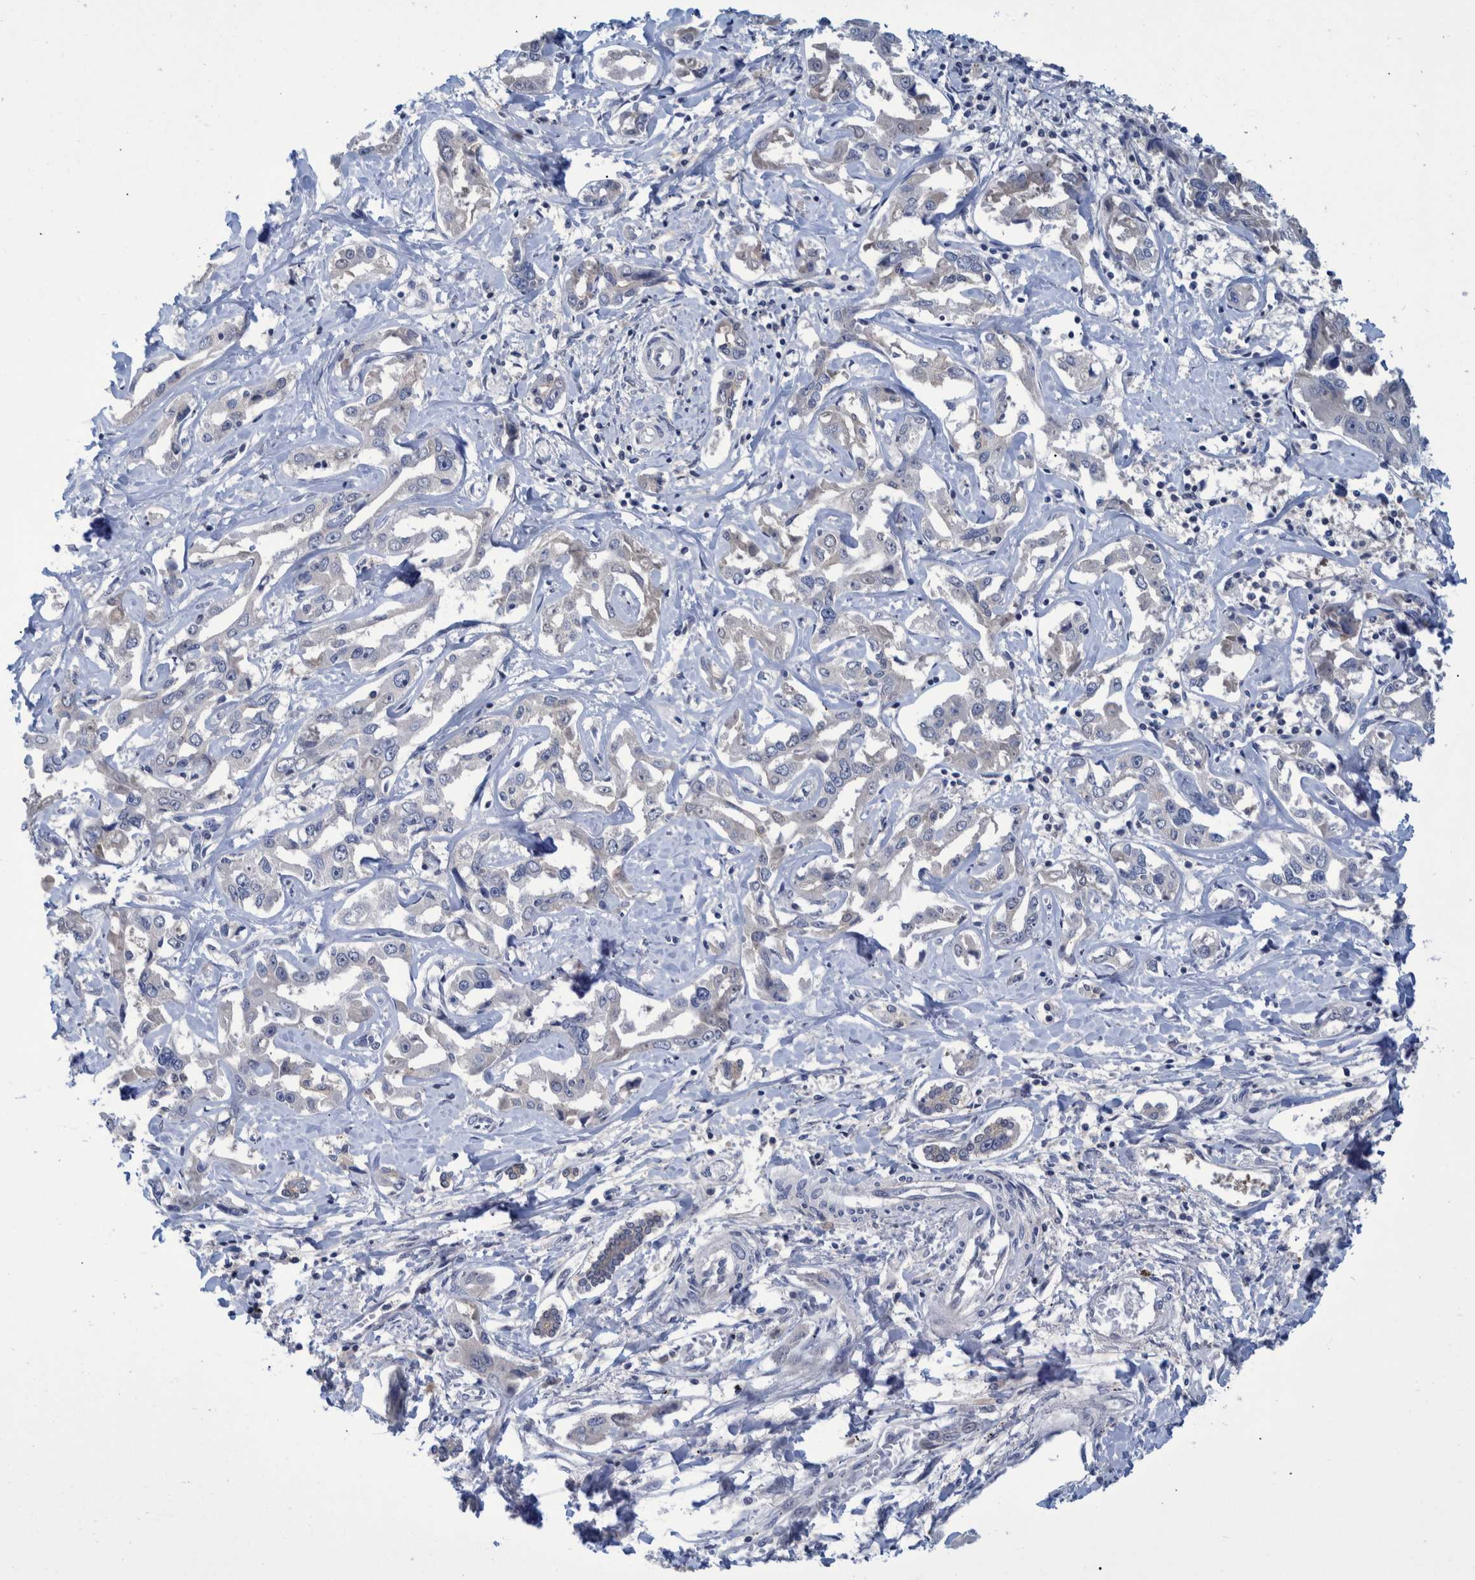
{"staining": {"intensity": "negative", "quantity": "none", "location": "none"}, "tissue": "liver cancer", "cell_type": "Tumor cells", "image_type": "cancer", "snomed": [{"axis": "morphology", "description": "Cholangiocarcinoma"}, {"axis": "topography", "description": "Liver"}], "caption": "Immunohistochemical staining of liver cholangiocarcinoma shows no significant expression in tumor cells.", "gene": "PCYT2", "patient": {"sex": "male", "age": 59}}